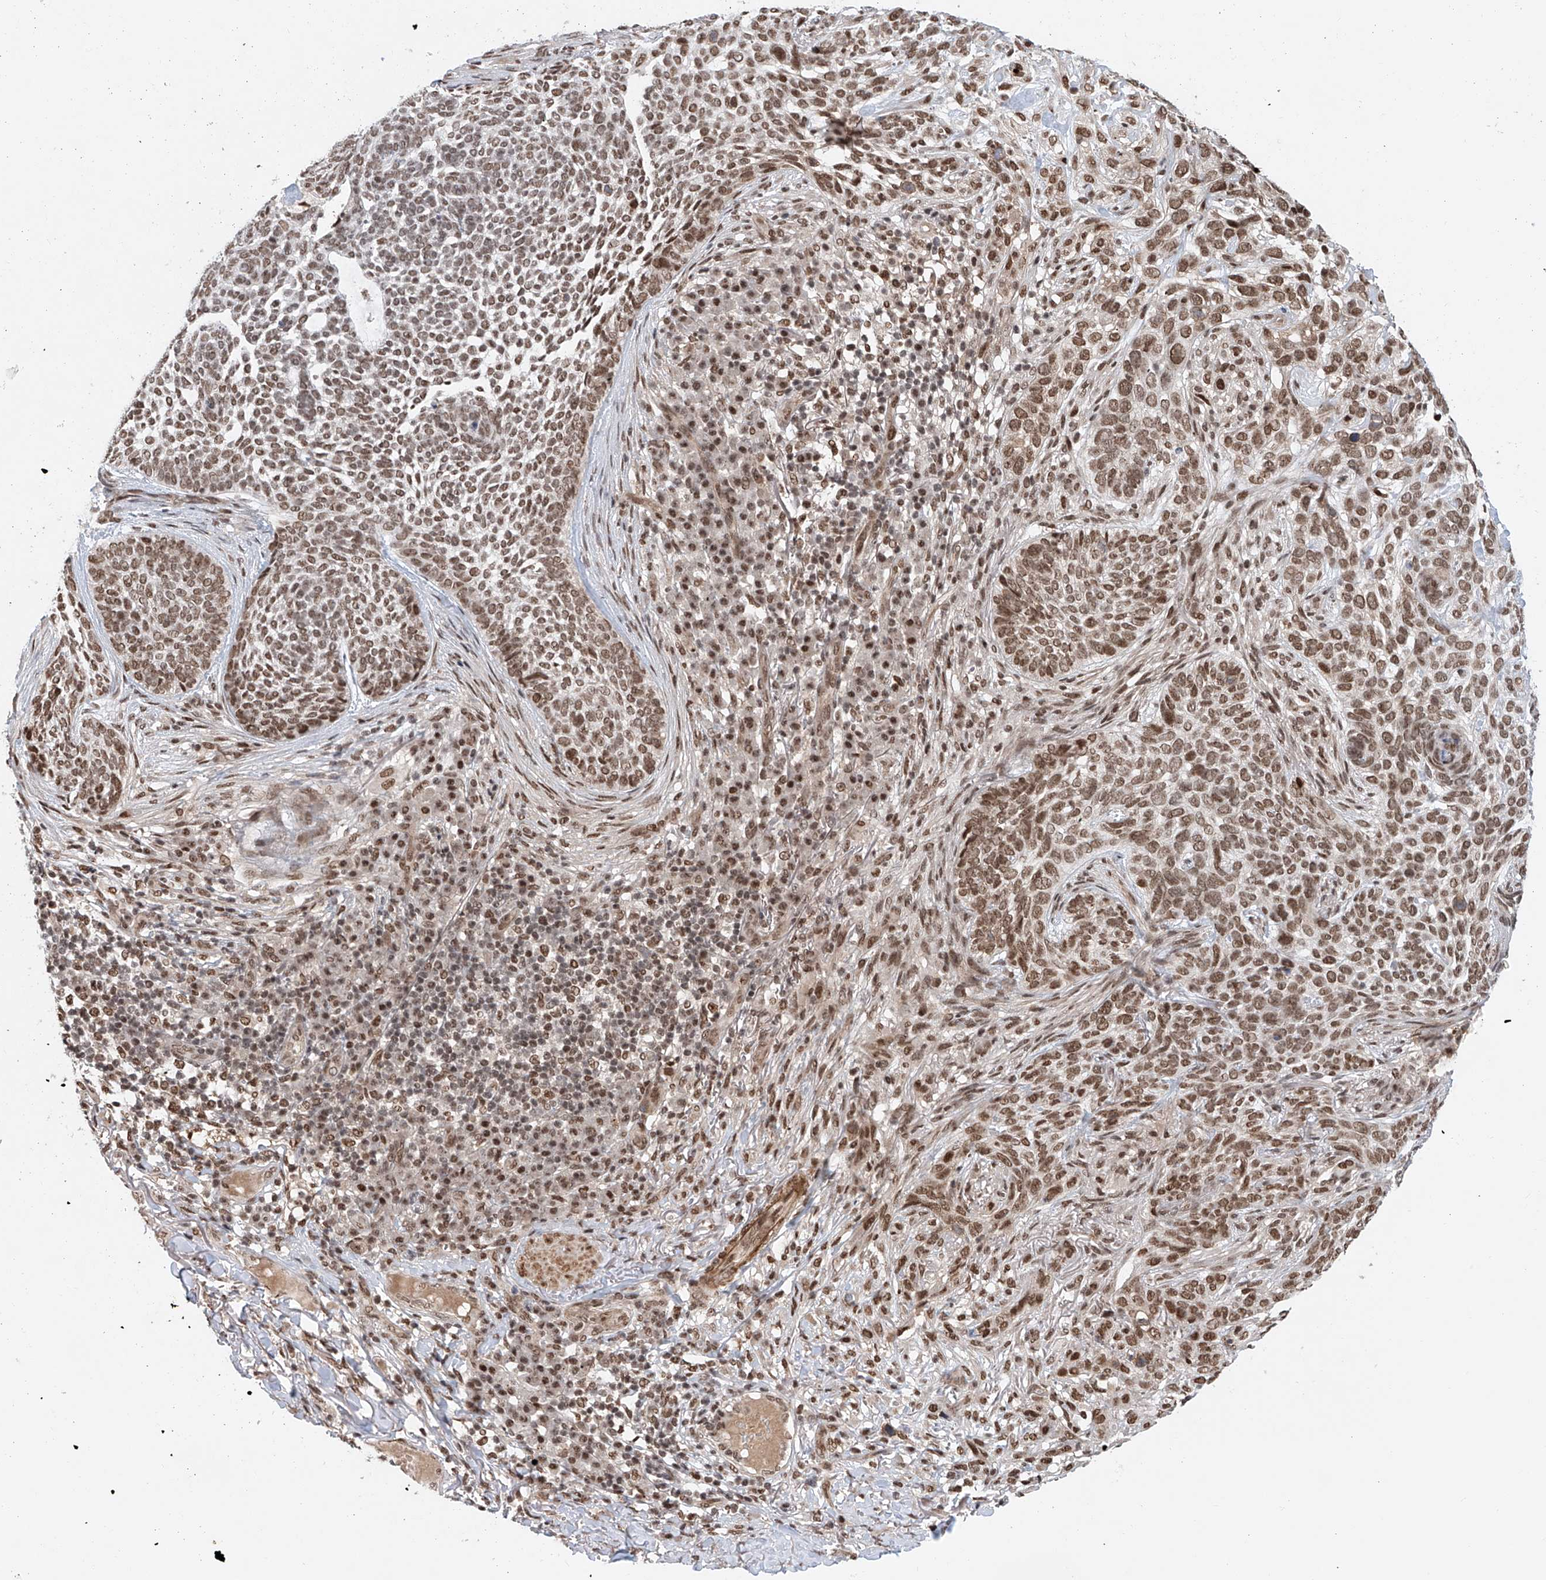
{"staining": {"intensity": "moderate", "quantity": ">75%", "location": "nuclear"}, "tissue": "skin cancer", "cell_type": "Tumor cells", "image_type": "cancer", "snomed": [{"axis": "morphology", "description": "Basal cell carcinoma"}, {"axis": "topography", "description": "Skin"}], "caption": "The micrograph demonstrates staining of skin cancer (basal cell carcinoma), revealing moderate nuclear protein staining (brown color) within tumor cells.", "gene": "ZNF470", "patient": {"sex": "female", "age": 64}}